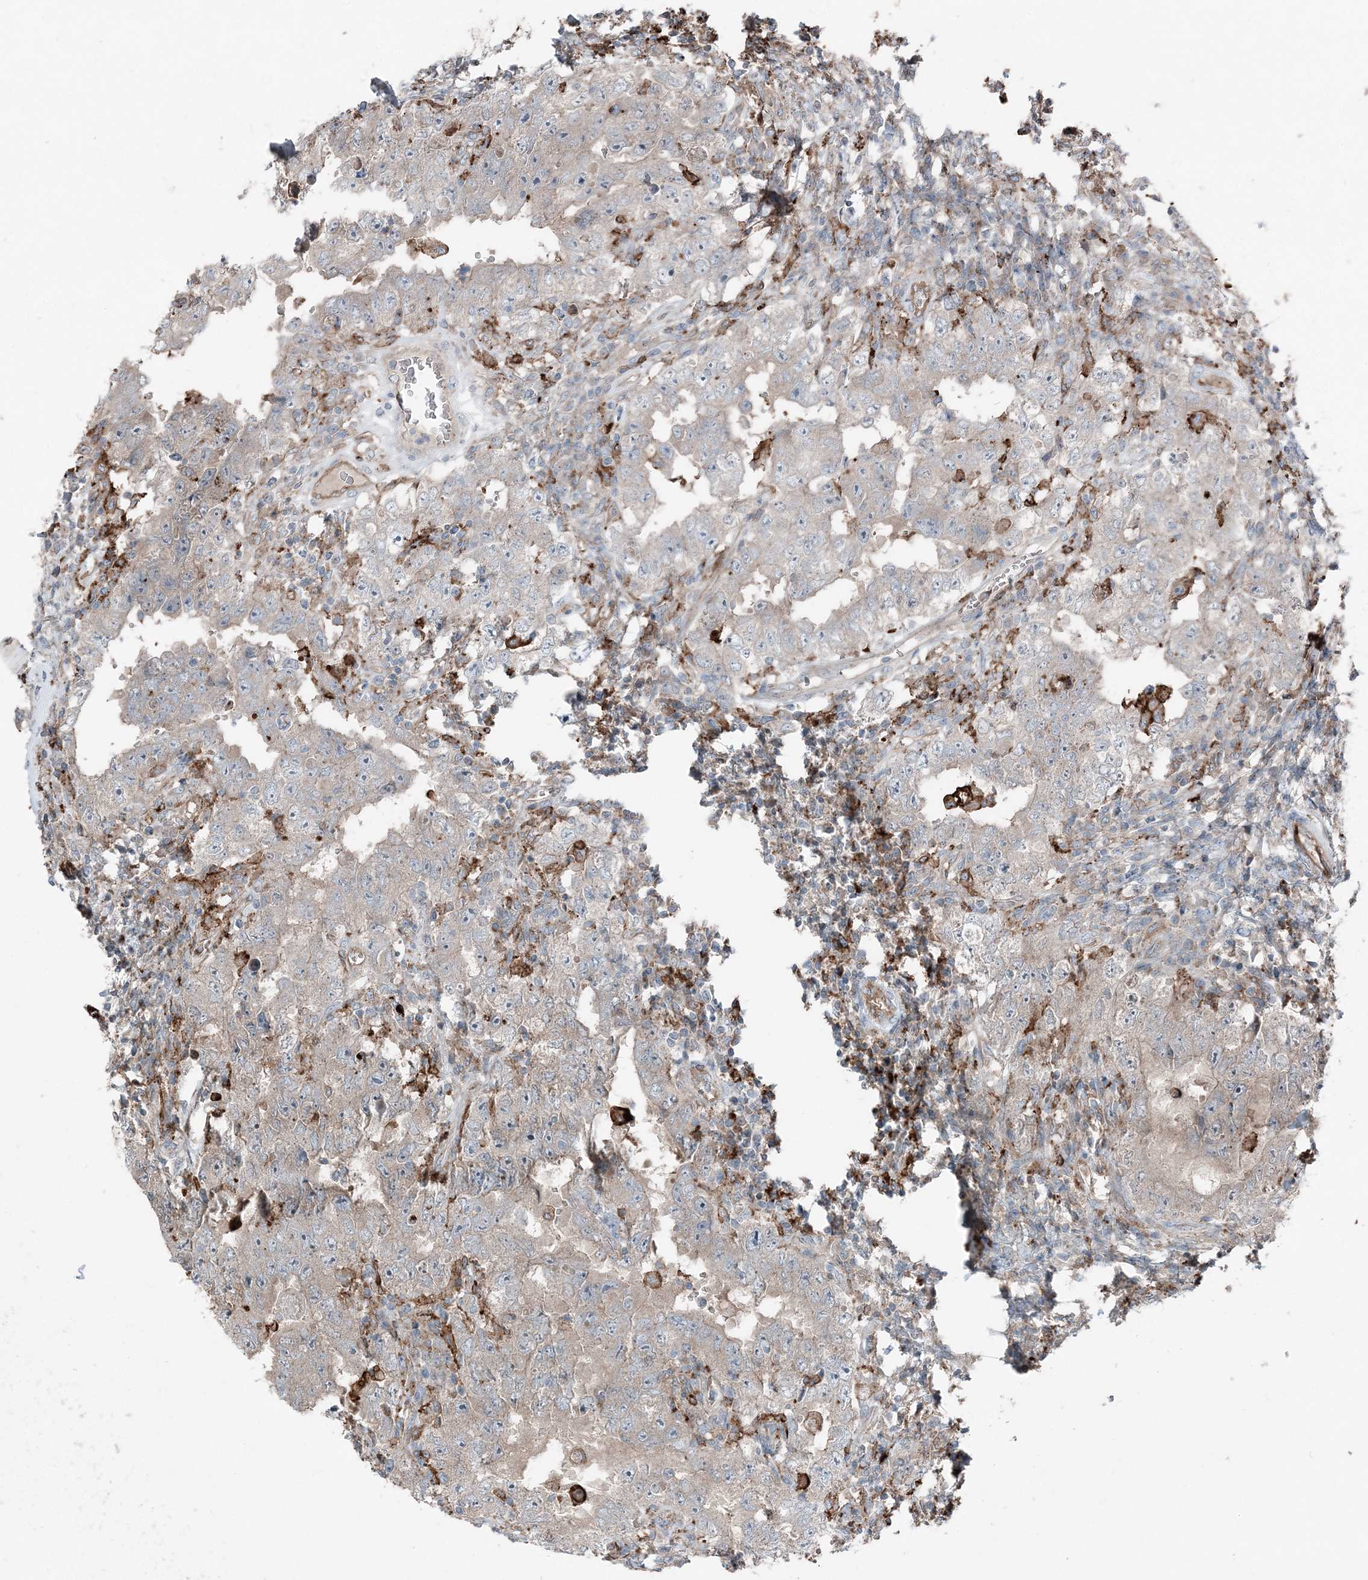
{"staining": {"intensity": "negative", "quantity": "none", "location": "none"}, "tissue": "testis cancer", "cell_type": "Tumor cells", "image_type": "cancer", "snomed": [{"axis": "morphology", "description": "Carcinoma, Embryonal, NOS"}, {"axis": "topography", "description": "Testis"}], "caption": "An IHC photomicrograph of testis cancer is shown. There is no staining in tumor cells of testis cancer.", "gene": "KY", "patient": {"sex": "male", "age": 26}}